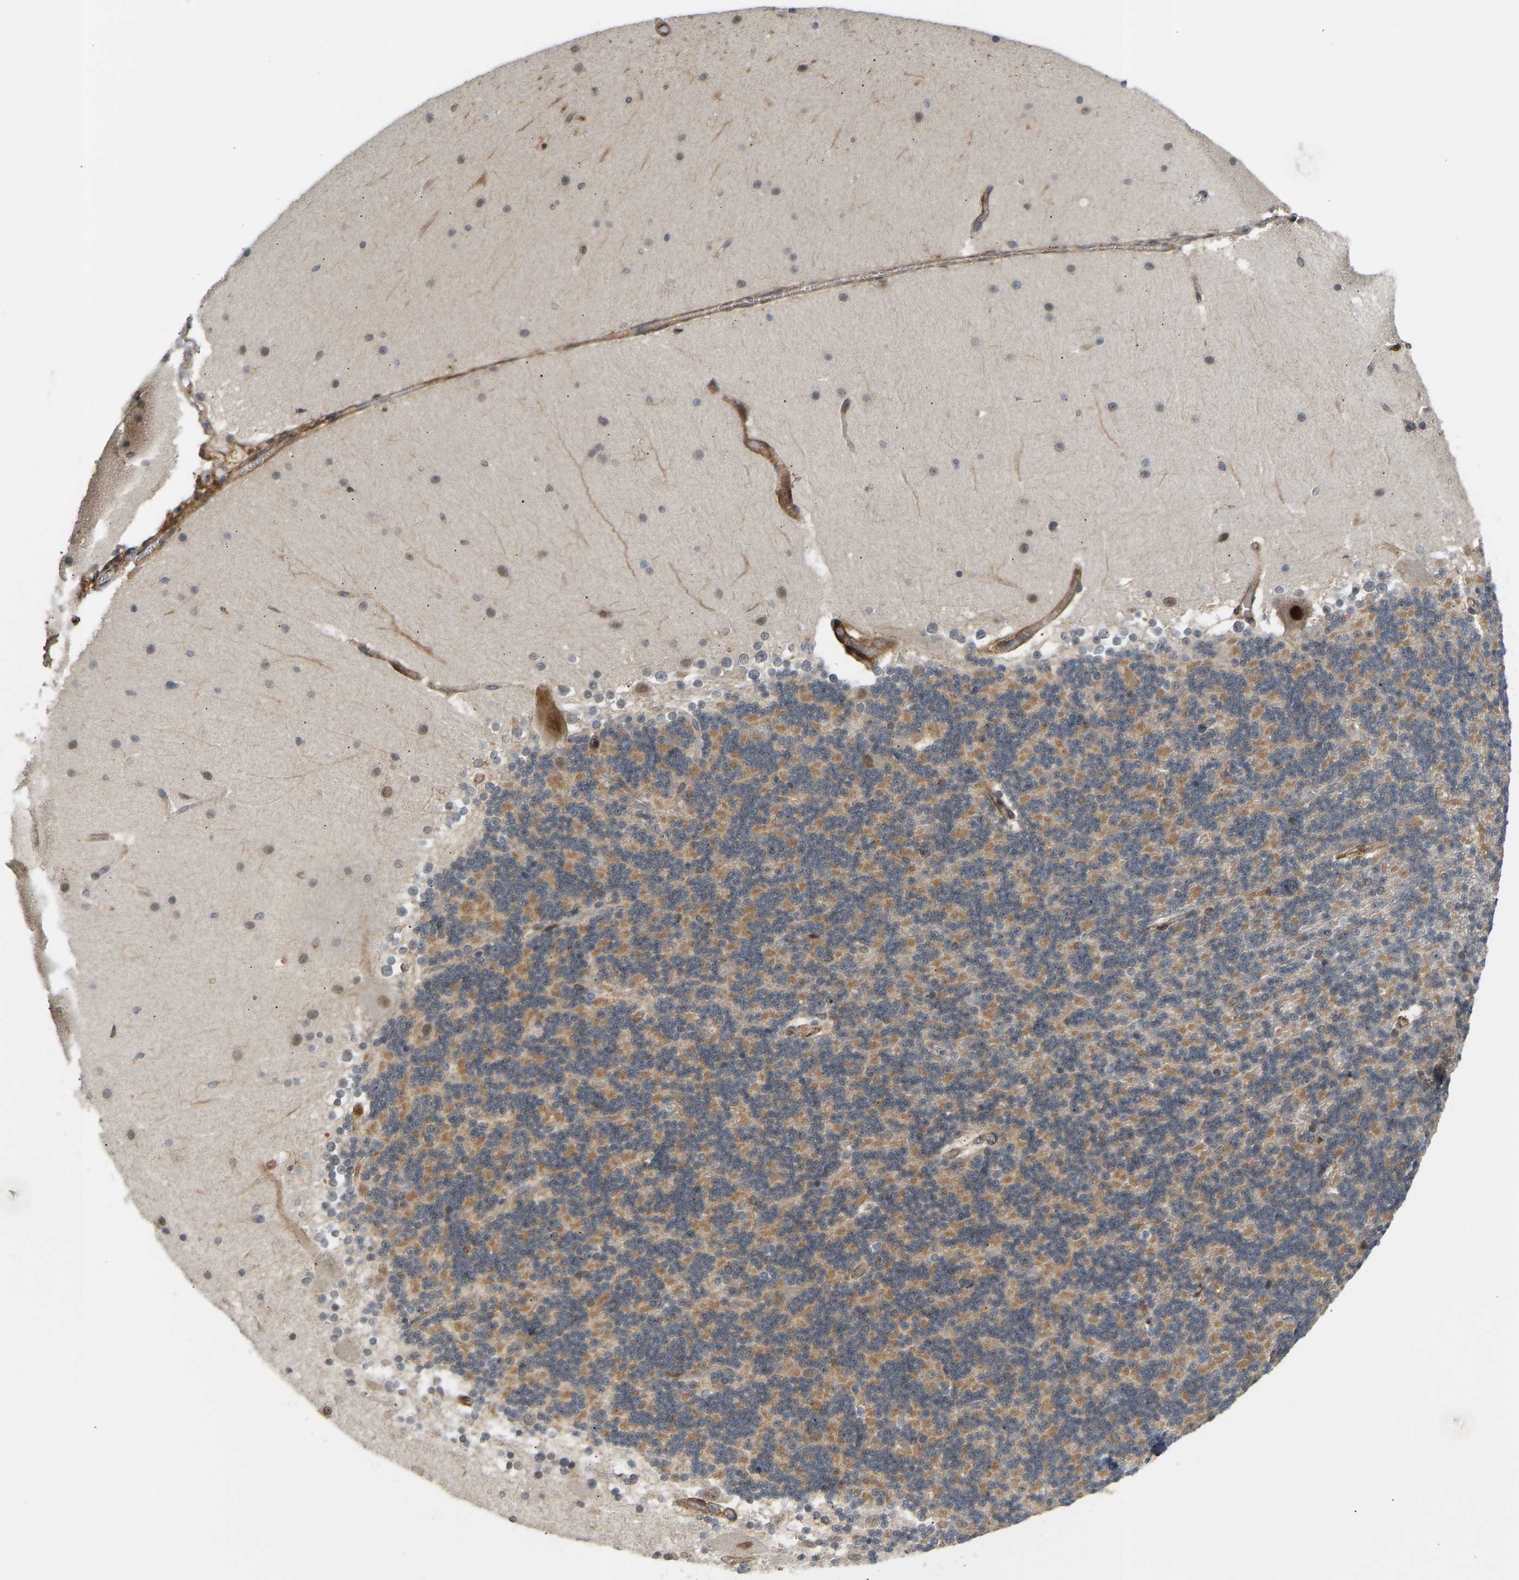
{"staining": {"intensity": "moderate", "quantity": ">75%", "location": "cytoplasmic/membranous"}, "tissue": "cerebellum", "cell_type": "Cells in granular layer", "image_type": "normal", "snomed": [{"axis": "morphology", "description": "Normal tissue, NOS"}, {"axis": "topography", "description": "Cerebellum"}], "caption": "A photomicrograph of cerebellum stained for a protein reveals moderate cytoplasmic/membranous brown staining in cells in granular layer. (DAB IHC with brightfield microscopy, high magnification).", "gene": "PLCG2", "patient": {"sex": "female", "age": 19}}